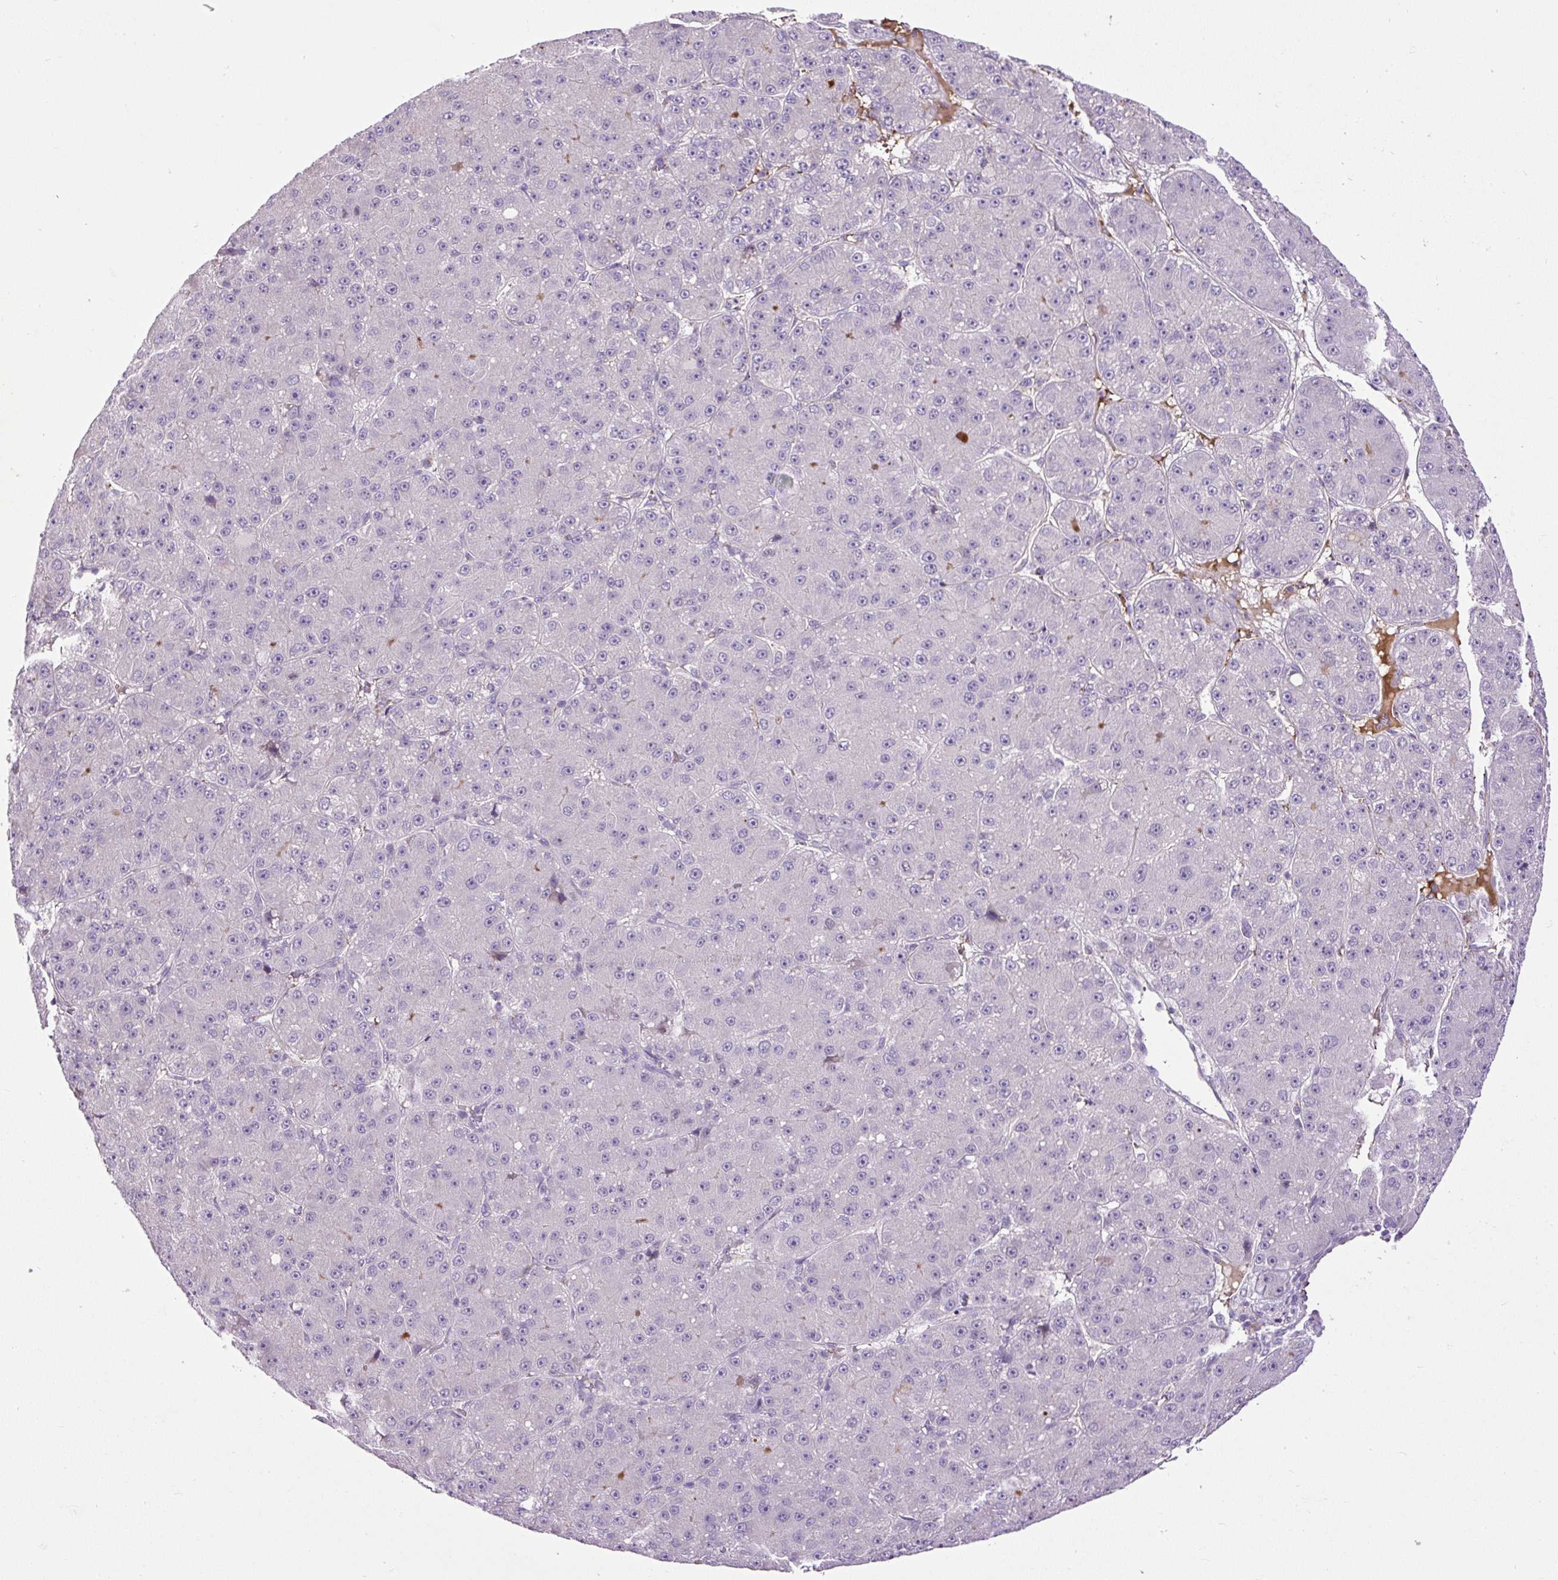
{"staining": {"intensity": "negative", "quantity": "none", "location": "none"}, "tissue": "liver cancer", "cell_type": "Tumor cells", "image_type": "cancer", "snomed": [{"axis": "morphology", "description": "Carcinoma, Hepatocellular, NOS"}, {"axis": "topography", "description": "Liver"}], "caption": "The IHC photomicrograph has no significant expression in tumor cells of liver cancer tissue.", "gene": "LEFTY2", "patient": {"sex": "male", "age": 67}}